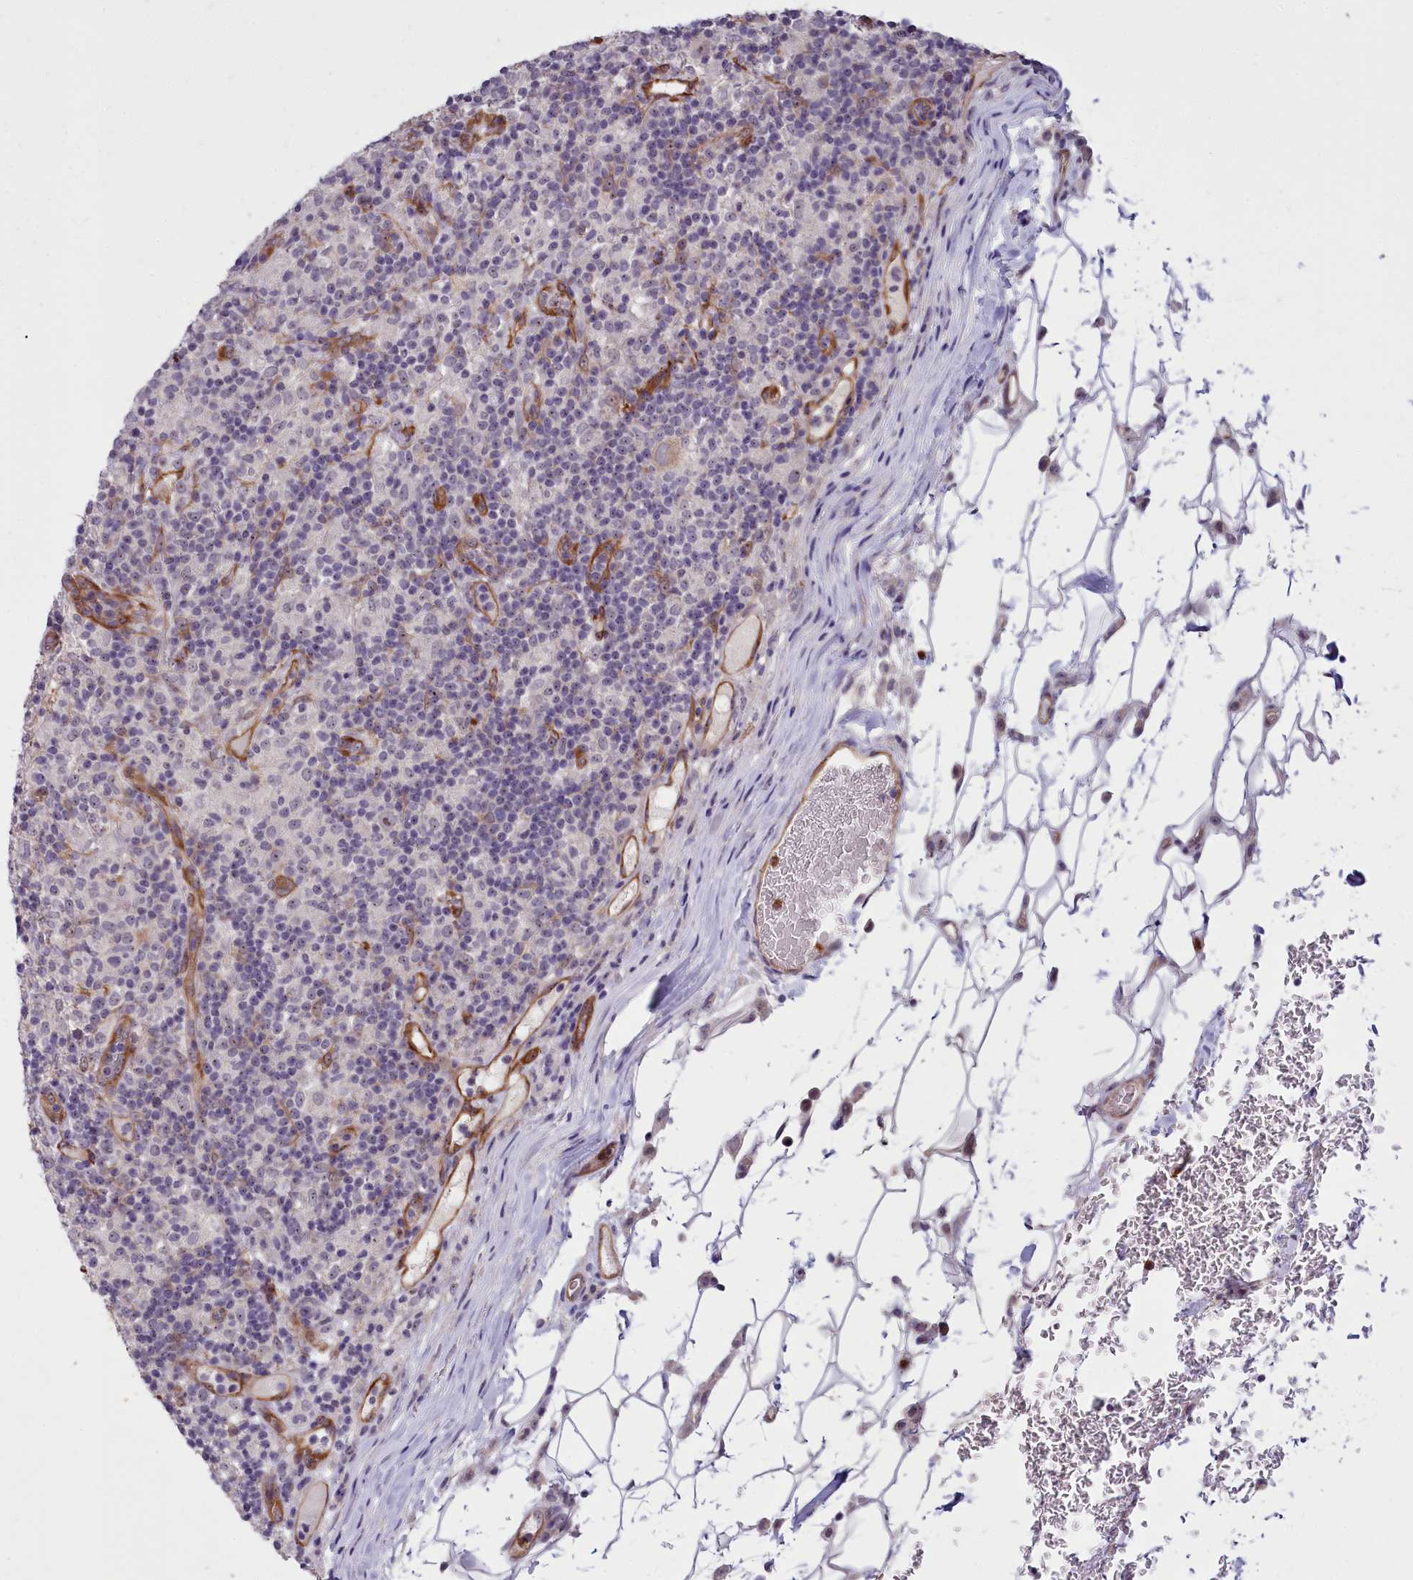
{"staining": {"intensity": "negative", "quantity": "none", "location": "none"}, "tissue": "lymphoma", "cell_type": "Tumor cells", "image_type": "cancer", "snomed": [{"axis": "morphology", "description": "Hodgkin's disease, NOS"}, {"axis": "topography", "description": "Lymph node"}], "caption": "IHC of human Hodgkin's disease displays no staining in tumor cells.", "gene": "BCAR1", "patient": {"sex": "male", "age": 70}}